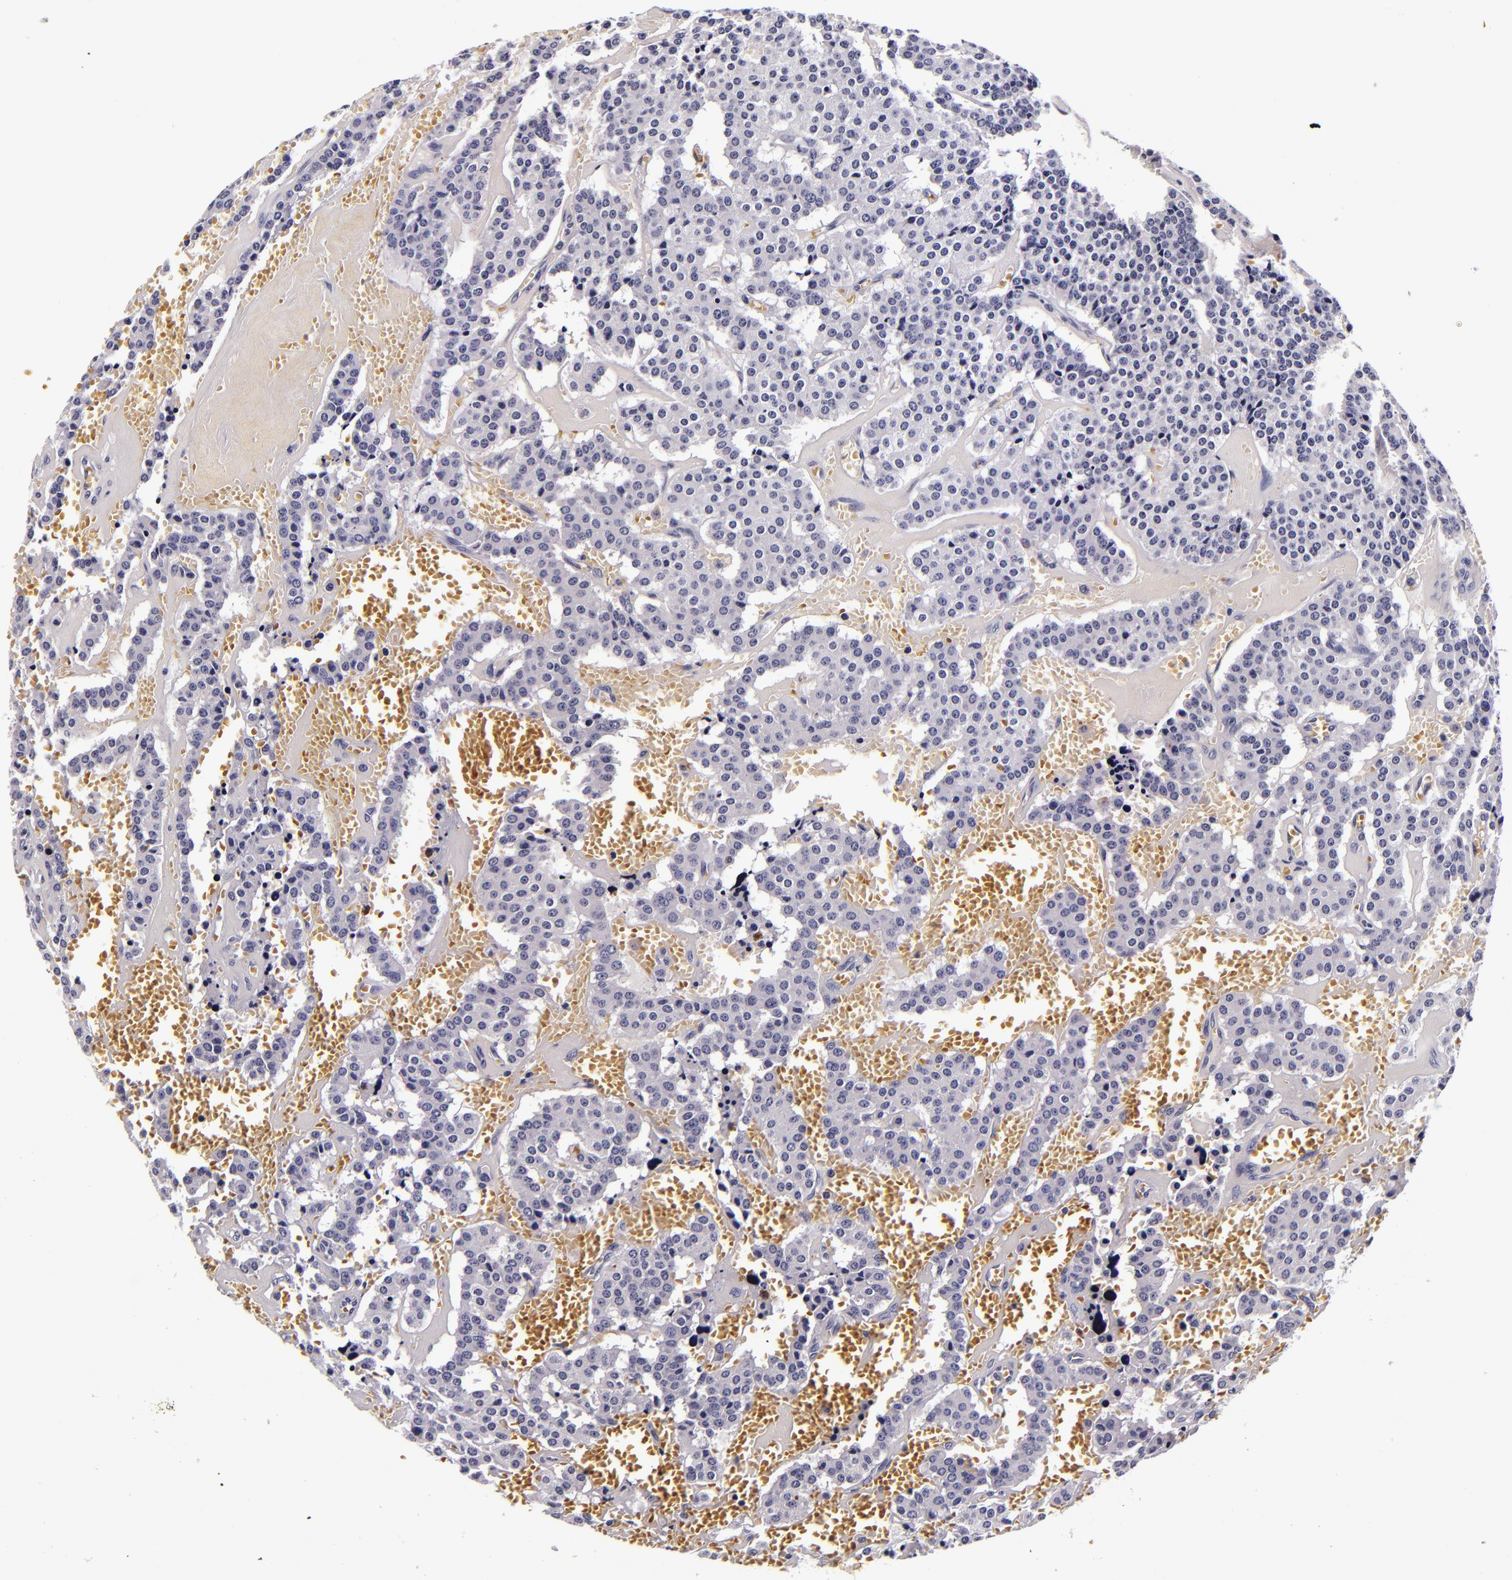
{"staining": {"intensity": "negative", "quantity": "none", "location": "none"}, "tissue": "carcinoid", "cell_type": "Tumor cells", "image_type": "cancer", "snomed": [{"axis": "morphology", "description": "Carcinoid, malignant, NOS"}, {"axis": "topography", "description": "Bronchus"}], "caption": "High power microscopy image of an IHC micrograph of carcinoid, revealing no significant staining in tumor cells.", "gene": "FBN1", "patient": {"sex": "male", "age": 55}}